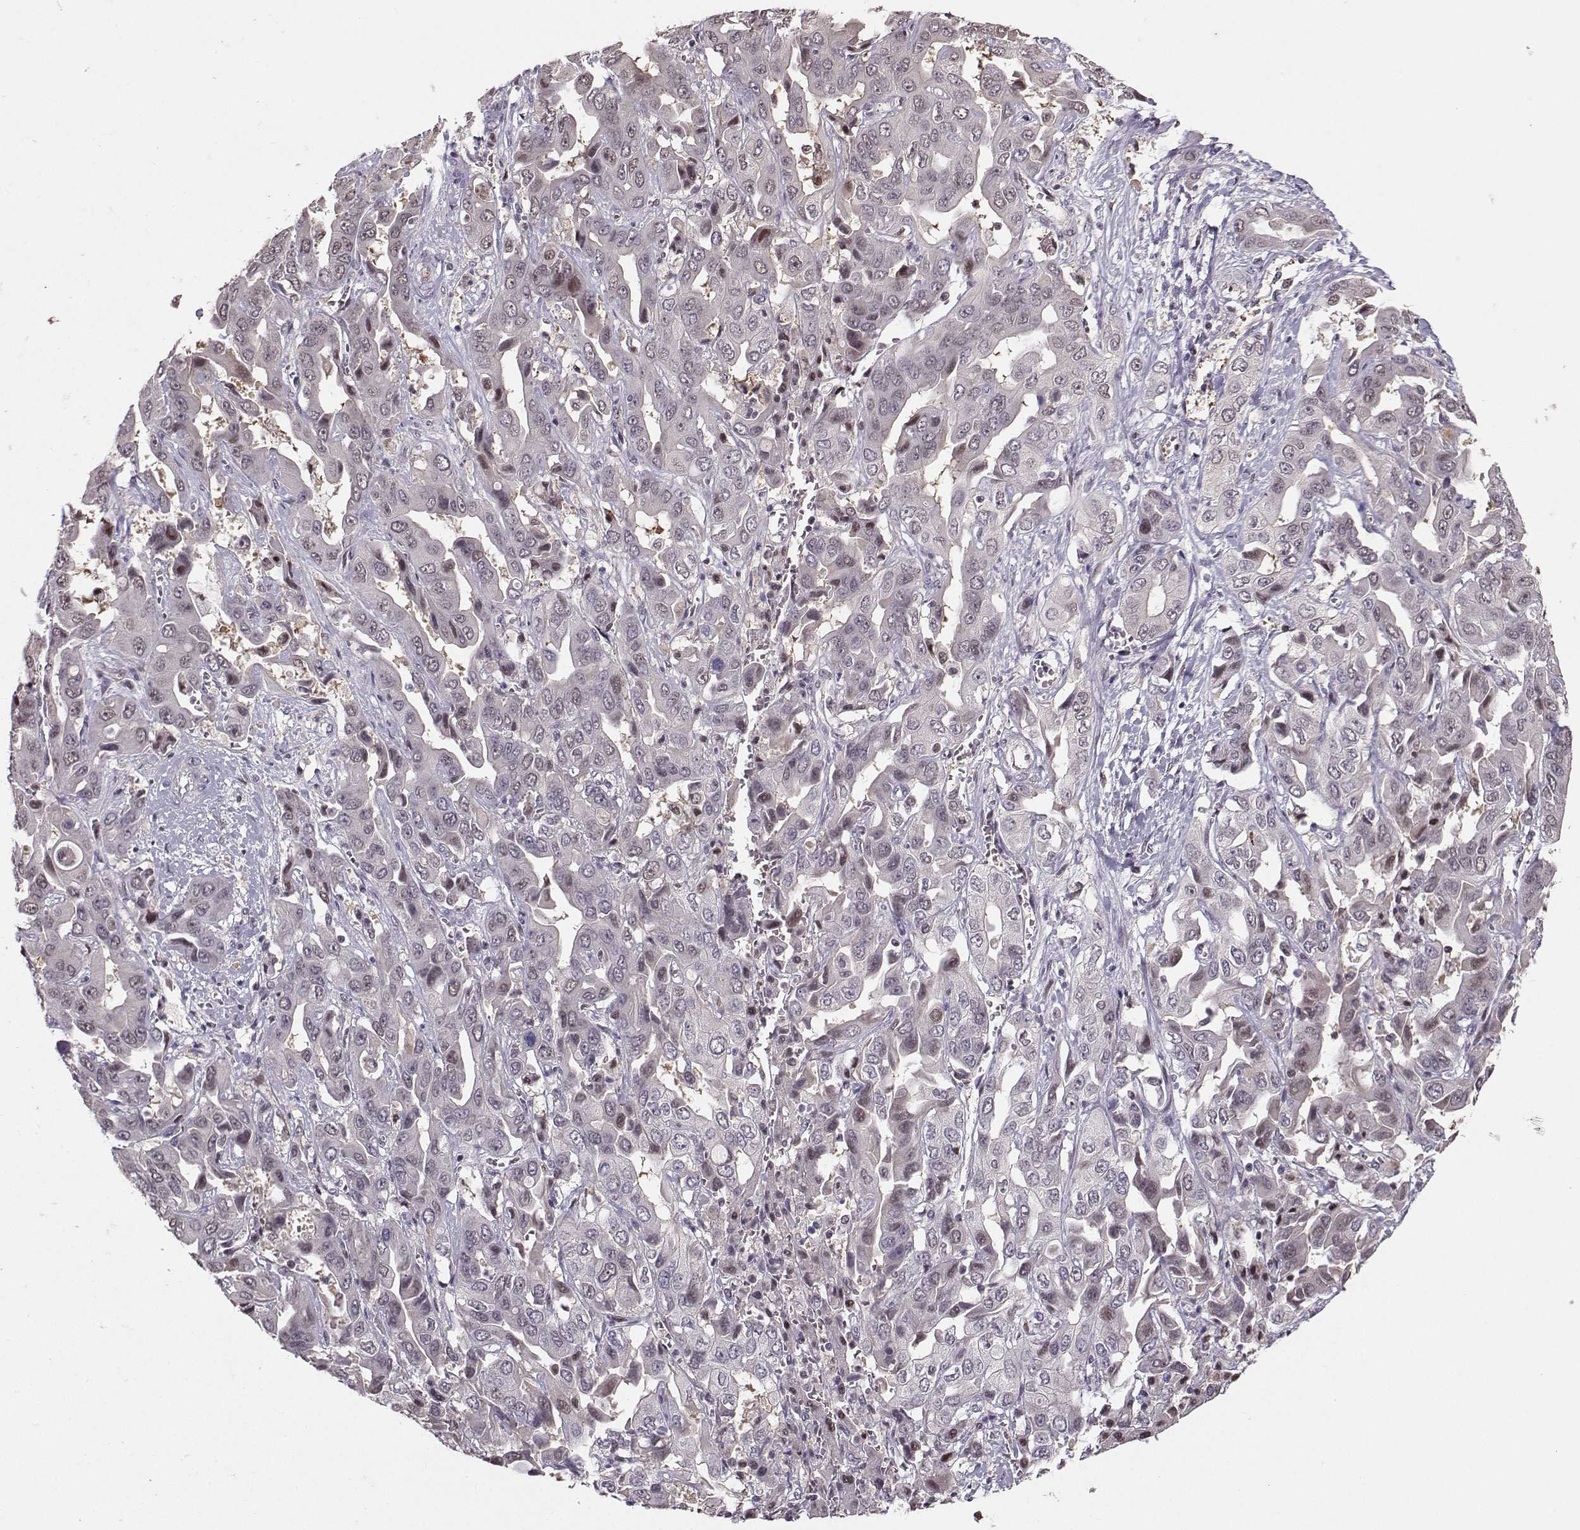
{"staining": {"intensity": "negative", "quantity": "none", "location": "none"}, "tissue": "liver cancer", "cell_type": "Tumor cells", "image_type": "cancer", "snomed": [{"axis": "morphology", "description": "Cholangiocarcinoma"}, {"axis": "topography", "description": "Liver"}], "caption": "Image shows no protein expression in tumor cells of liver cancer tissue.", "gene": "PKP2", "patient": {"sex": "female", "age": 52}}